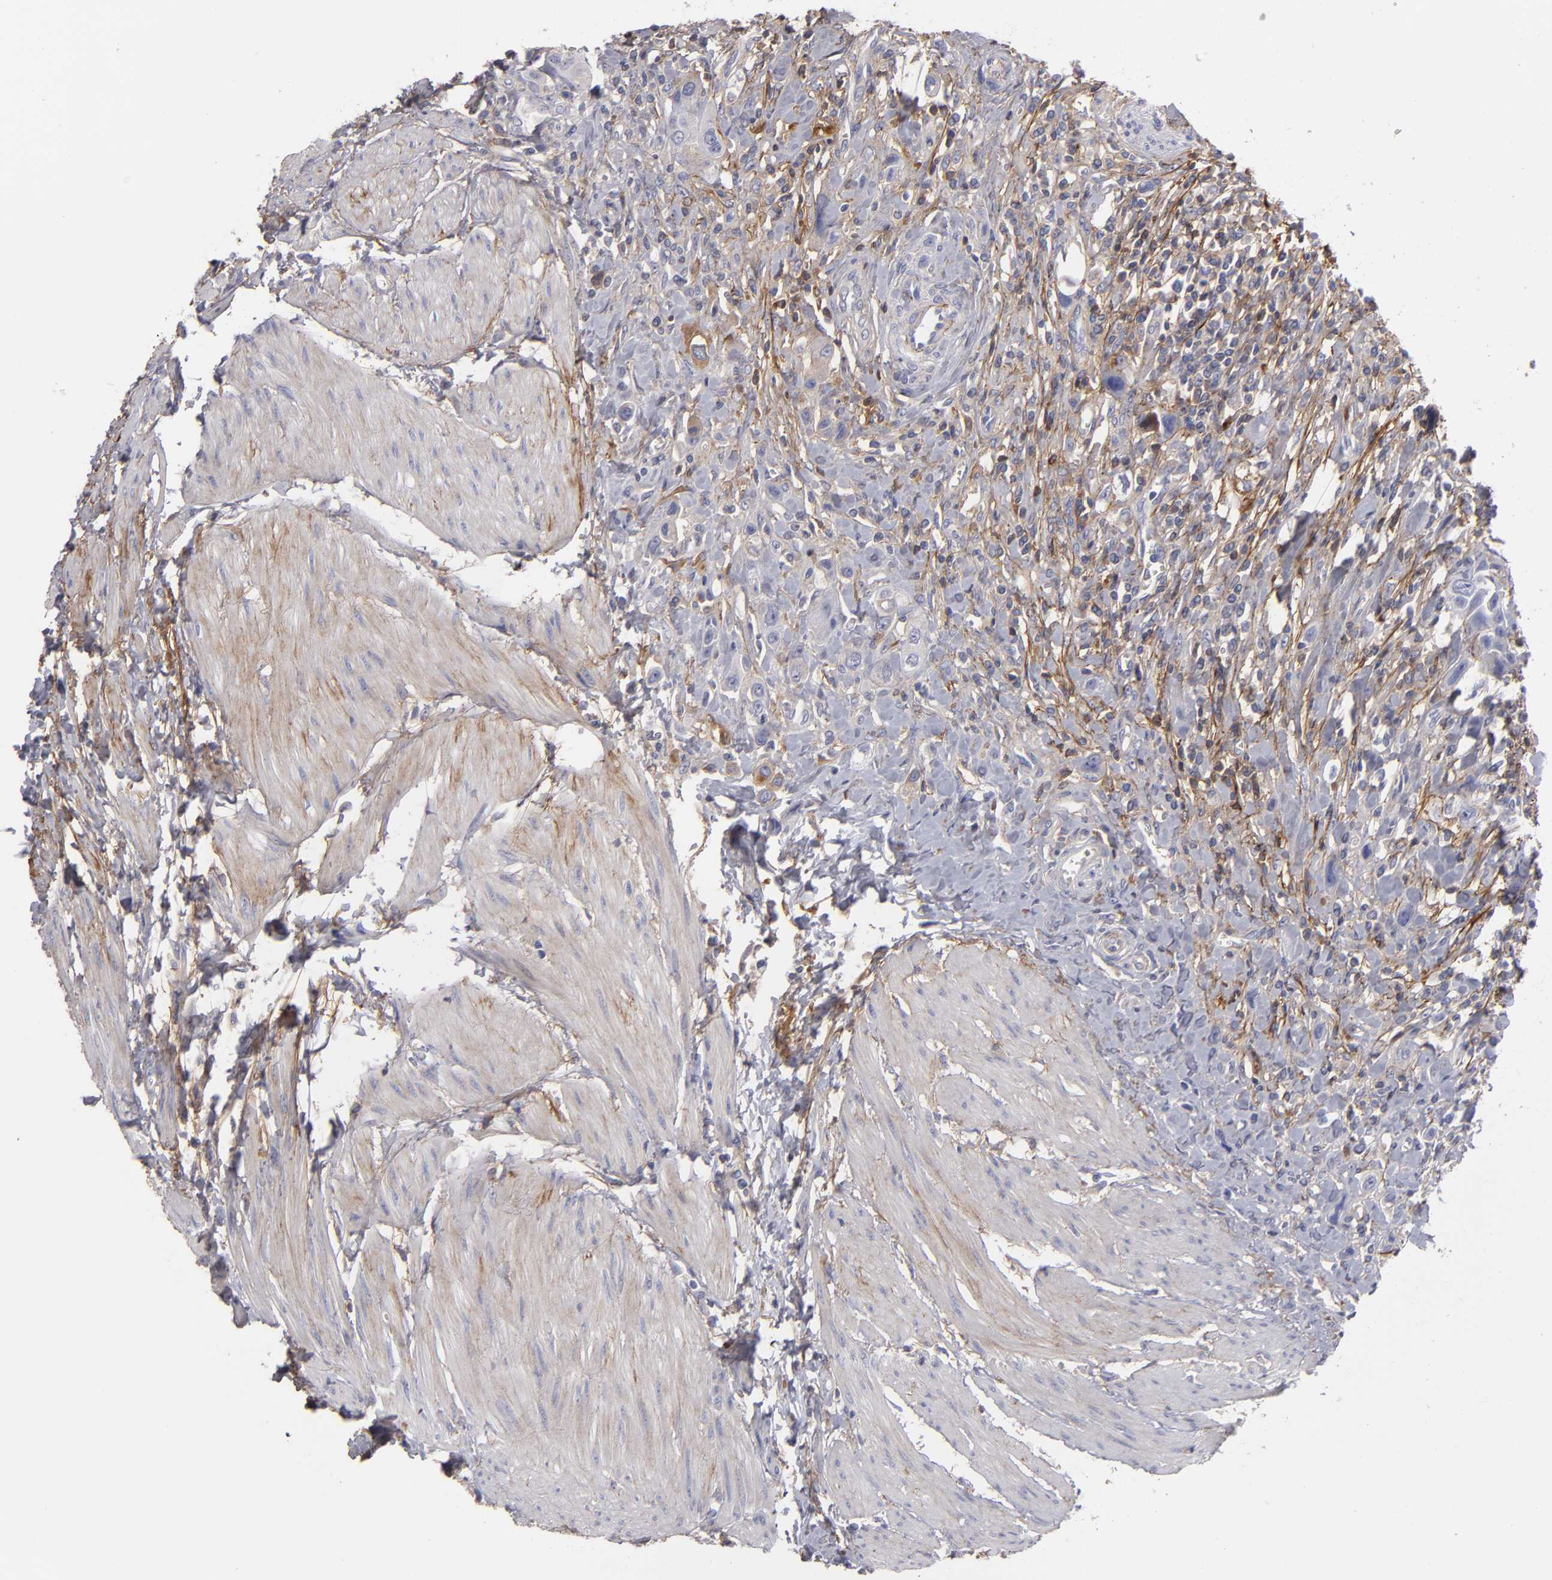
{"staining": {"intensity": "negative", "quantity": "none", "location": "none"}, "tissue": "urothelial cancer", "cell_type": "Tumor cells", "image_type": "cancer", "snomed": [{"axis": "morphology", "description": "Urothelial carcinoma, High grade"}, {"axis": "topography", "description": "Urinary bladder"}], "caption": "A micrograph of human high-grade urothelial carcinoma is negative for staining in tumor cells.", "gene": "FBLN1", "patient": {"sex": "male", "age": 50}}